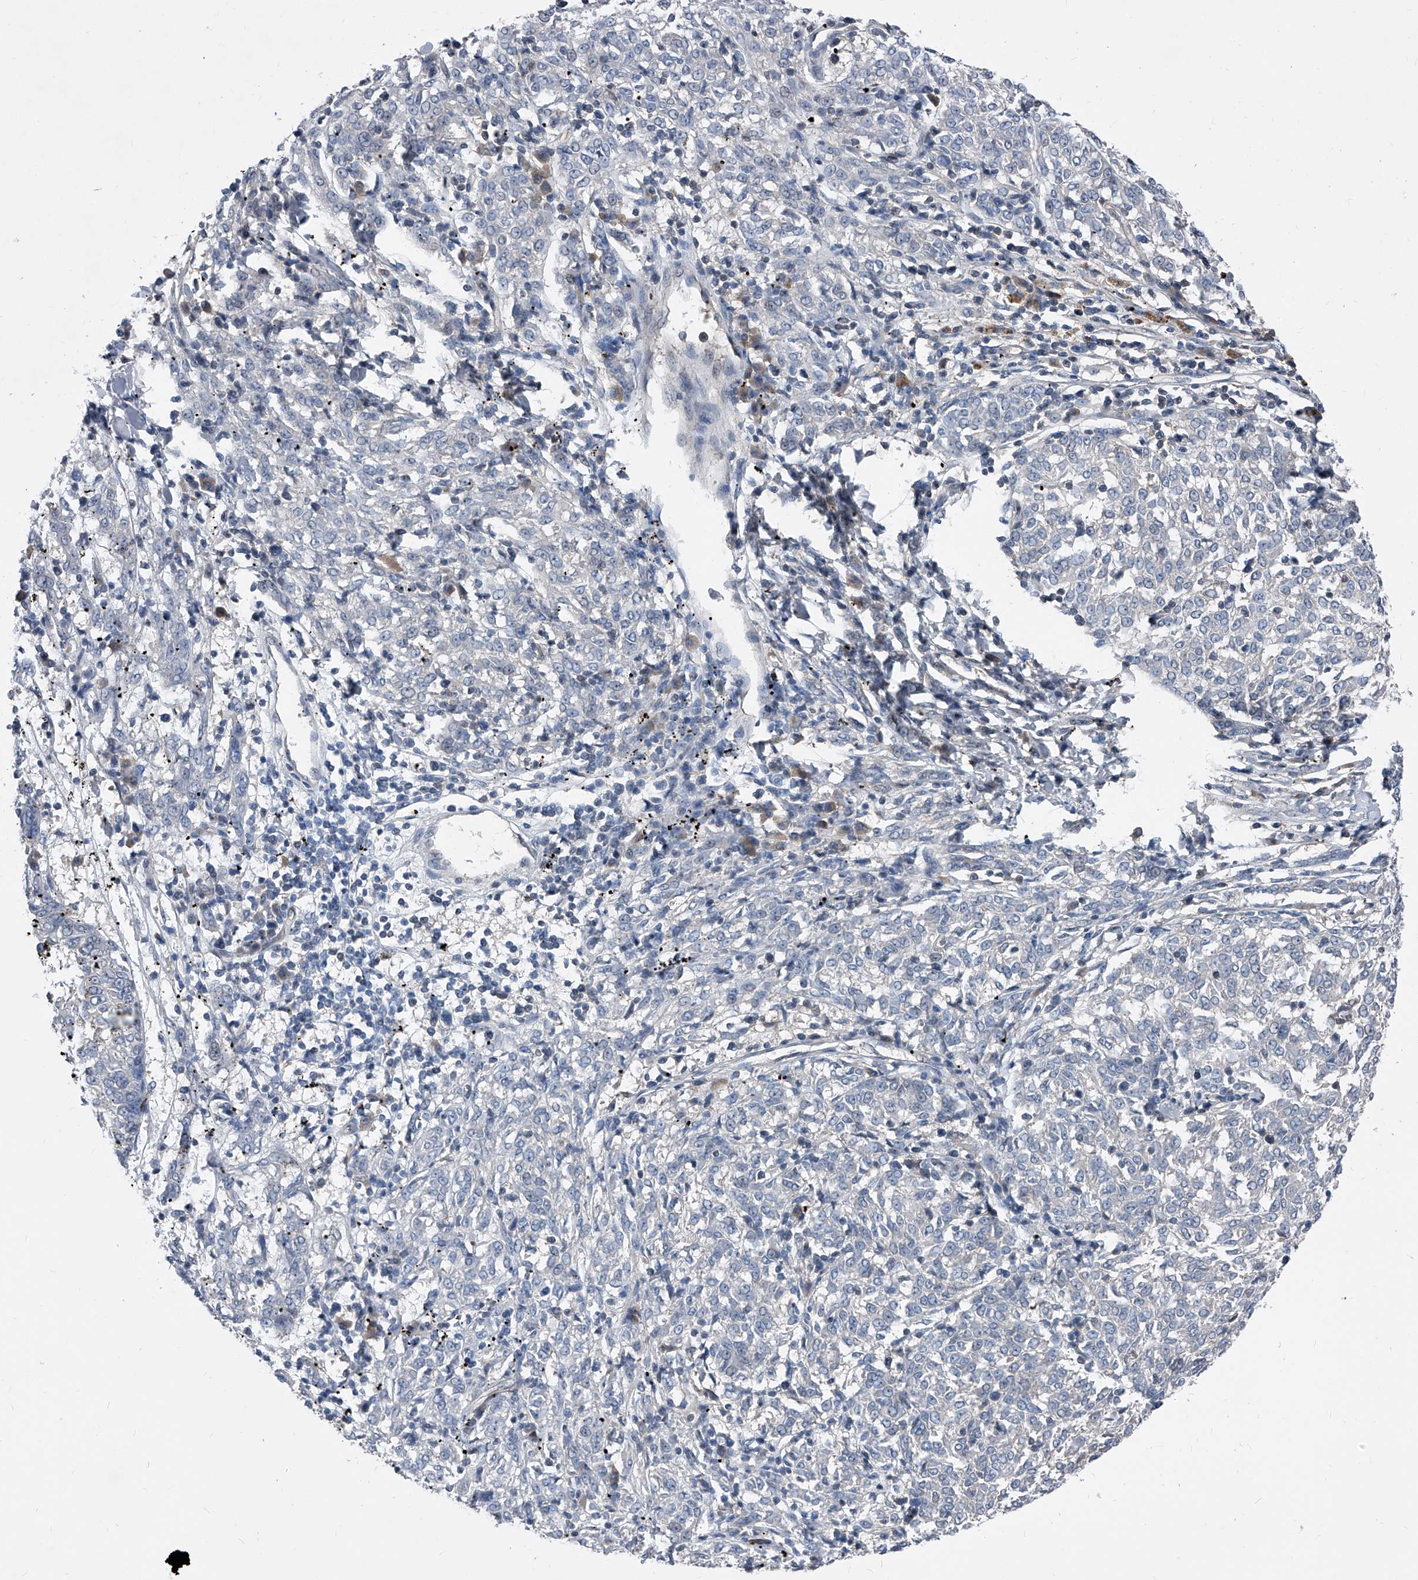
{"staining": {"intensity": "negative", "quantity": "none", "location": "none"}, "tissue": "melanoma", "cell_type": "Tumor cells", "image_type": "cancer", "snomed": [{"axis": "morphology", "description": "Malignant melanoma, NOS"}, {"axis": "topography", "description": "Skin"}], "caption": "There is no significant staining in tumor cells of malignant melanoma.", "gene": "MAP2K6", "patient": {"sex": "female", "age": 72}}